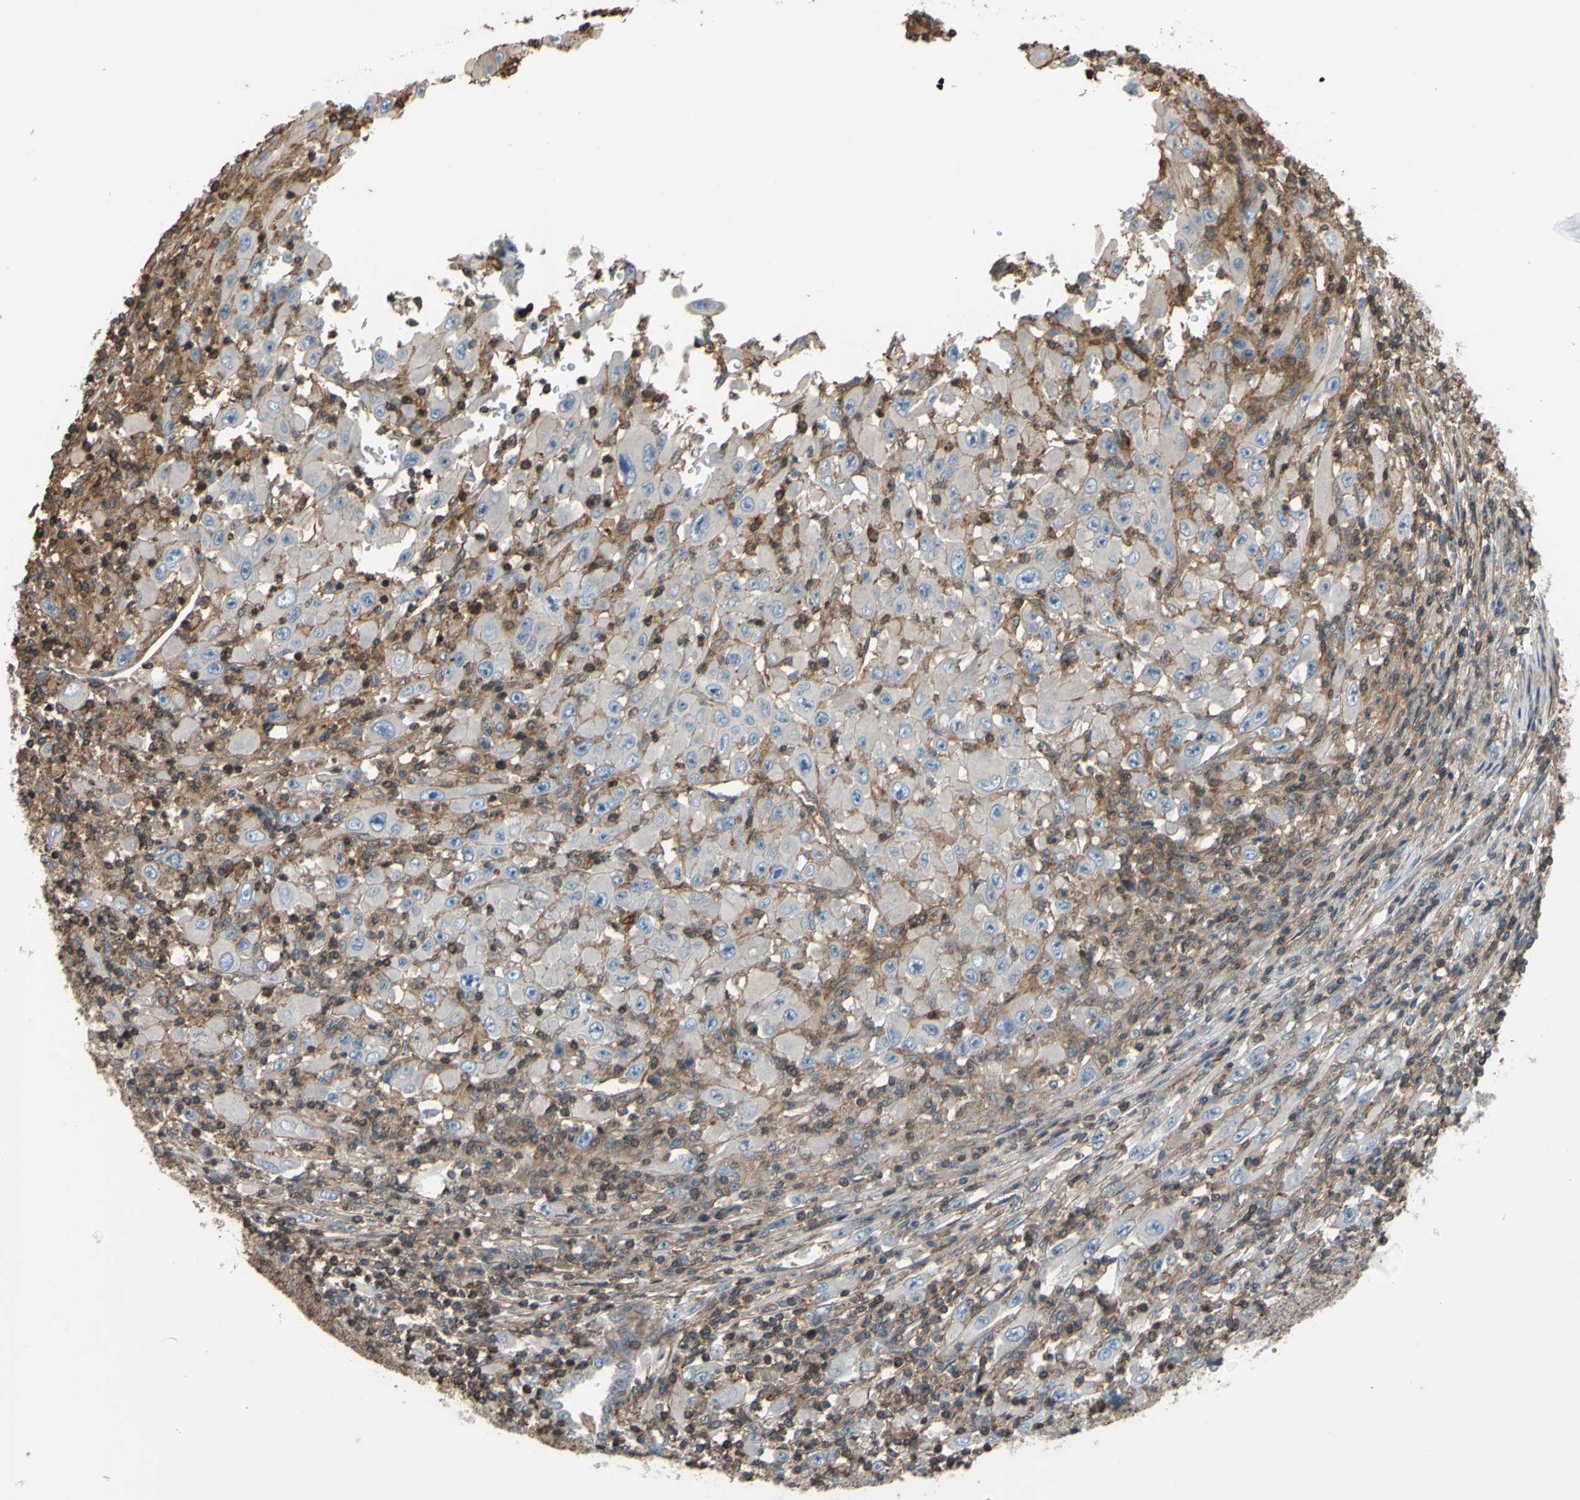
{"staining": {"intensity": "negative", "quantity": "none", "location": "none"}, "tissue": "melanoma", "cell_type": "Tumor cells", "image_type": "cancer", "snomed": [{"axis": "morphology", "description": "Malignant melanoma, Metastatic site"}, {"axis": "topography", "description": "Skin"}], "caption": "Immunohistochemistry image of neoplastic tissue: human melanoma stained with DAB (3,3'-diaminobenzidine) demonstrates no significant protein staining in tumor cells. (DAB IHC with hematoxylin counter stain).", "gene": "ADD3", "patient": {"sex": "female", "age": 56}}